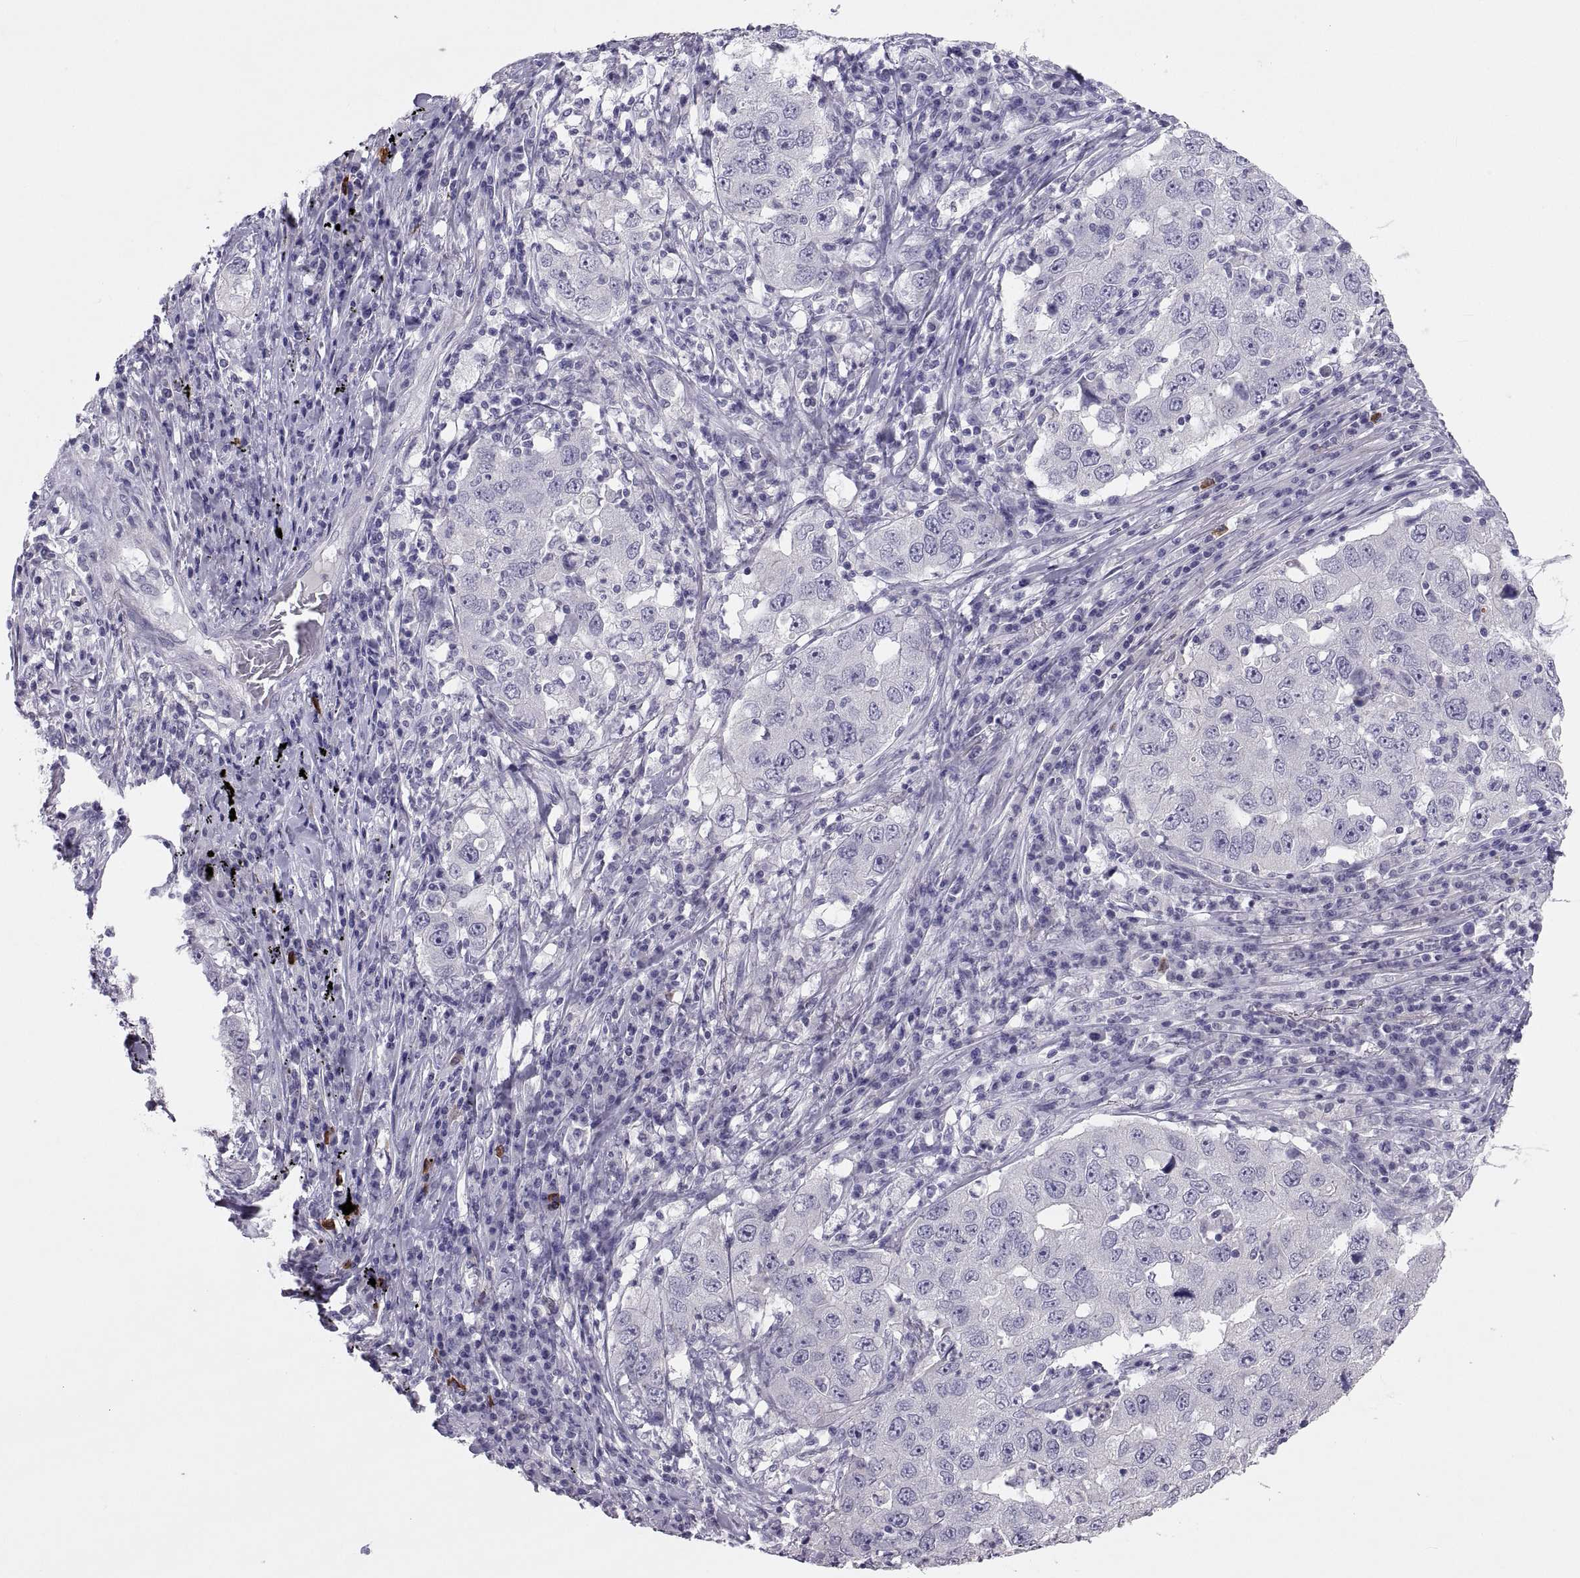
{"staining": {"intensity": "negative", "quantity": "none", "location": "none"}, "tissue": "lung cancer", "cell_type": "Tumor cells", "image_type": "cancer", "snomed": [{"axis": "morphology", "description": "Adenocarcinoma, NOS"}, {"axis": "topography", "description": "Lung"}], "caption": "IHC of lung adenocarcinoma shows no expression in tumor cells.", "gene": "IGSF1", "patient": {"sex": "male", "age": 73}}